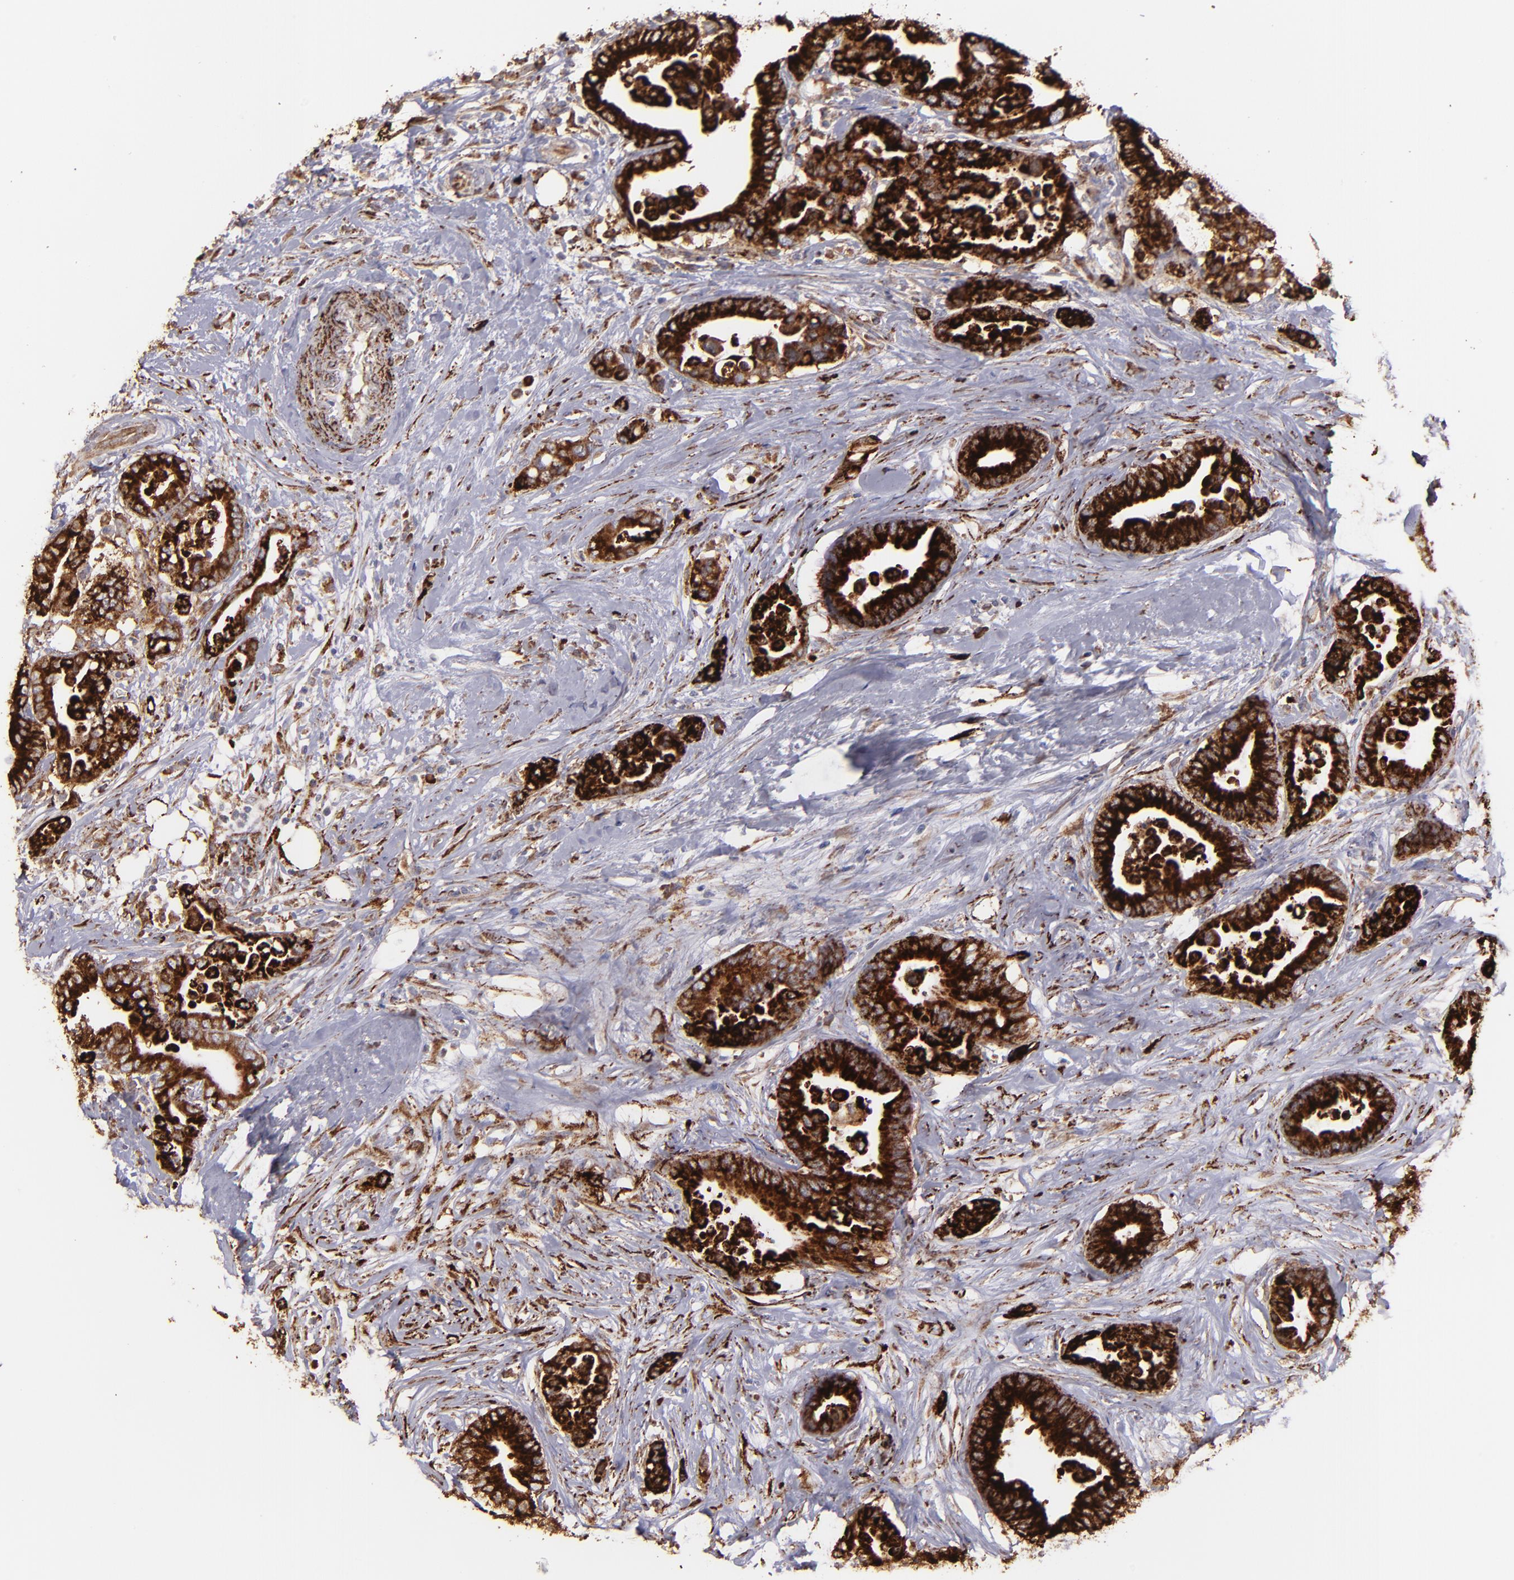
{"staining": {"intensity": "strong", "quantity": ">75%", "location": "cytoplasmic/membranous"}, "tissue": "colorectal cancer", "cell_type": "Tumor cells", "image_type": "cancer", "snomed": [{"axis": "morphology", "description": "Adenocarcinoma, NOS"}, {"axis": "topography", "description": "Colon"}], "caption": "Protein expression analysis of colorectal cancer (adenocarcinoma) shows strong cytoplasmic/membranous staining in about >75% of tumor cells.", "gene": "MAOB", "patient": {"sex": "male", "age": 82}}